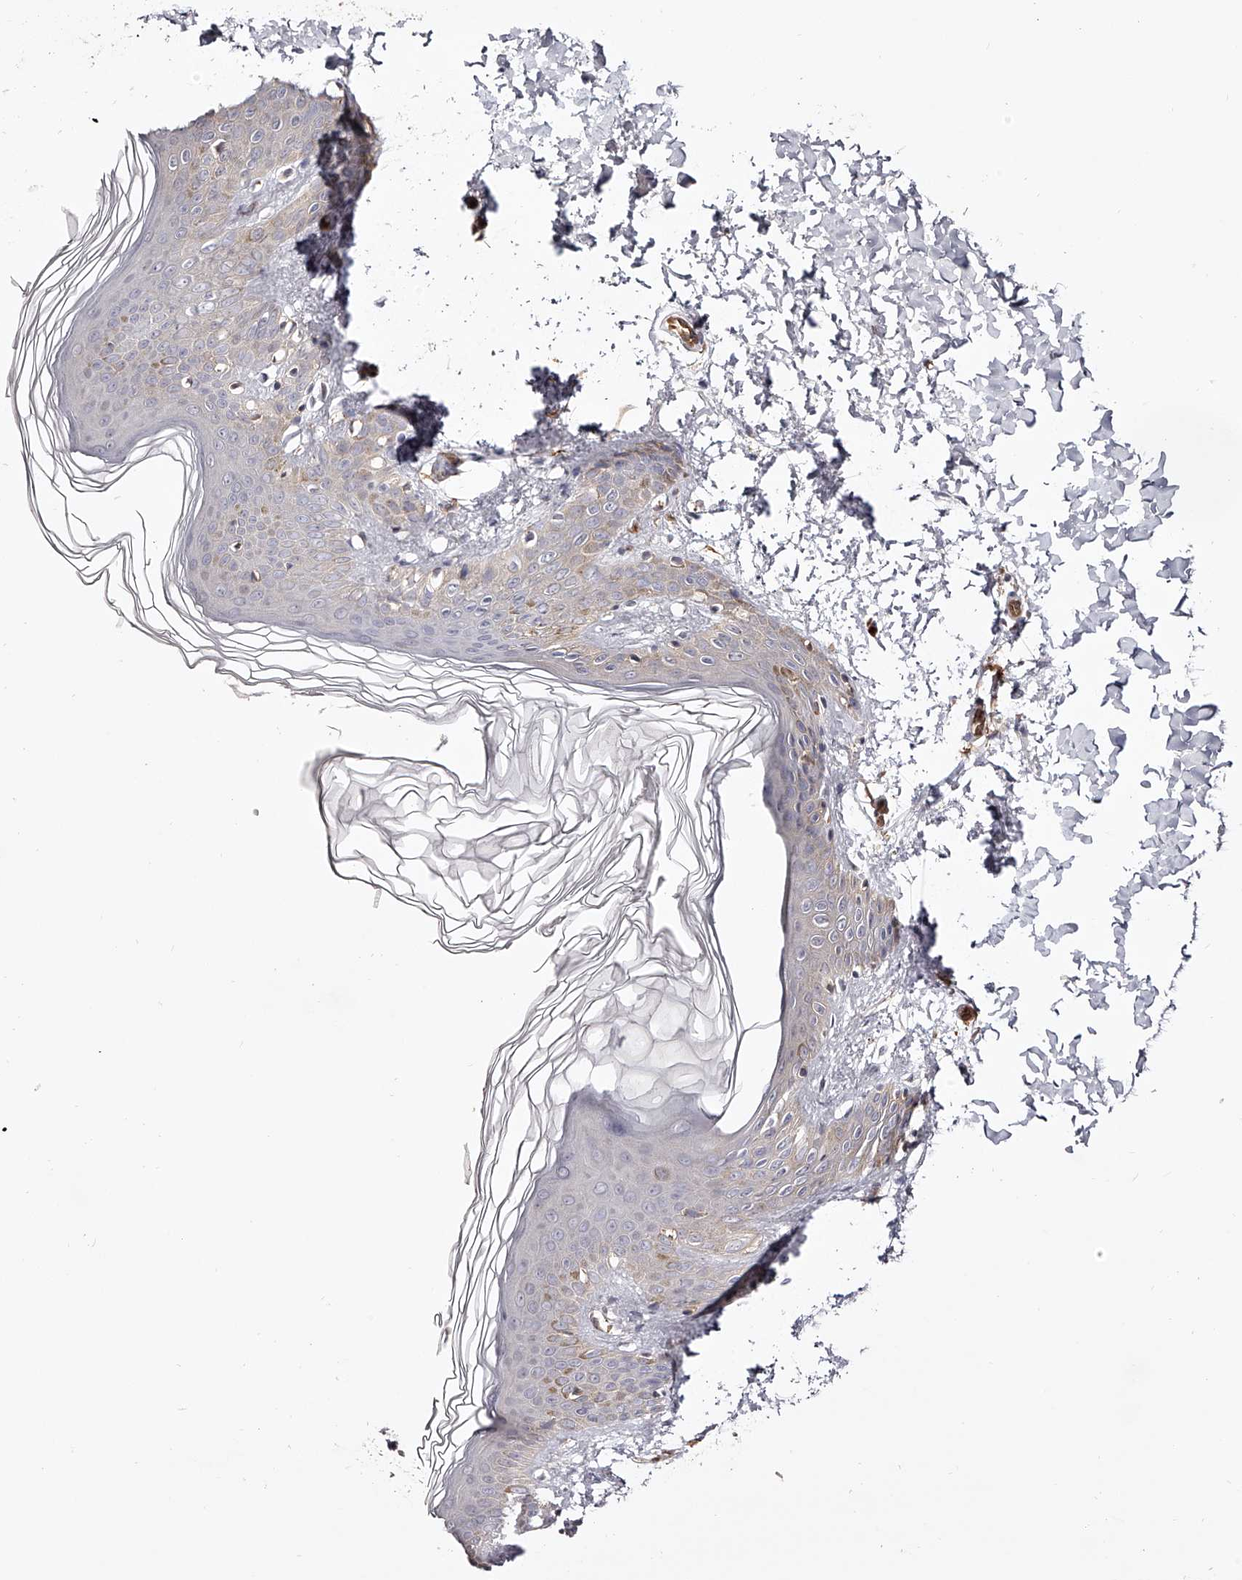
{"staining": {"intensity": "weak", "quantity": ">75%", "location": "cytoplasmic/membranous"}, "tissue": "skin", "cell_type": "Fibroblasts", "image_type": "normal", "snomed": [{"axis": "morphology", "description": "Normal tissue, NOS"}, {"axis": "morphology", "description": "Neoplasm, benign, NOS"}, {"axis": "topography", "description": "Skin"}, {"axis": "topography", "description": "Soft tissue"}], "caption": "Immunohistochemistry (DAB (3,3'-diaminobenzidine)) staining of benign skin displays weak cytoplasmic/membranous protein expression in approximately >75% of fibroblasts.", "gene": "LAP3", "patient": {"sex": "male", "age": 26}}